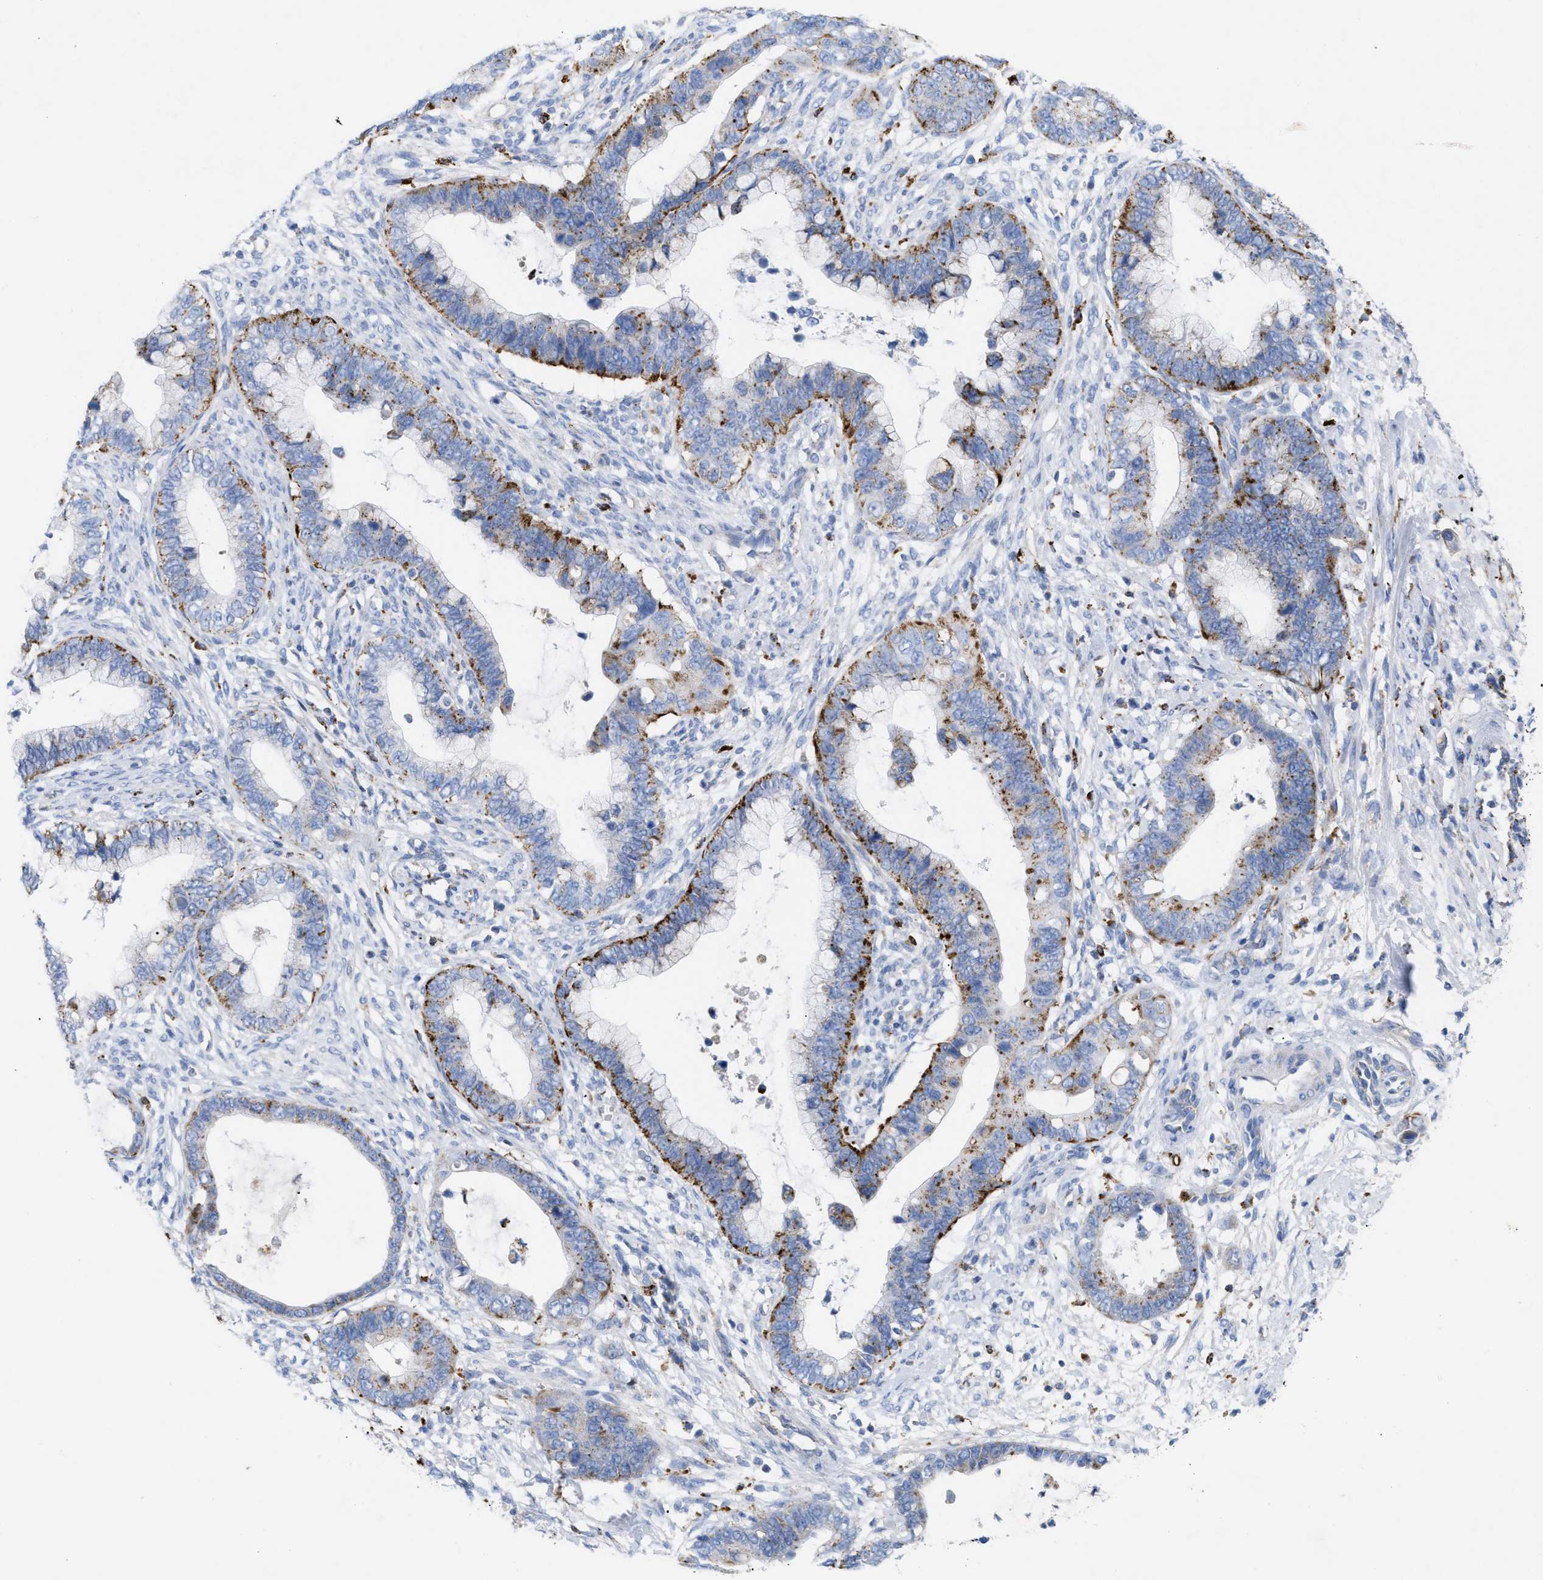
{"staining": {"intensity": "strong", "quantity": "25%-75%", "location": "cytoplasmic/membranous"}, "tissue": "cervical cancer", "cell_type": "Tumor cells", "image_type": "cancer", "snomed": [{"axis": "morphology", "description": "Adenocarcinoma, NOS"}, {"axis": "topography", "description": "Cervix"}], "caption": "Immunohistochemical staining of cervical cancer reveals strong cytoplasmic/membranous protein staining in about 25%-75% of tumor cells. The staining is performed using DAB brown chromogen to label protein expression. The nuclei are counter-stained blue using hematoxylin.", "gene": "DRAM2", "patient": {"sex": "female", "age": 44}}